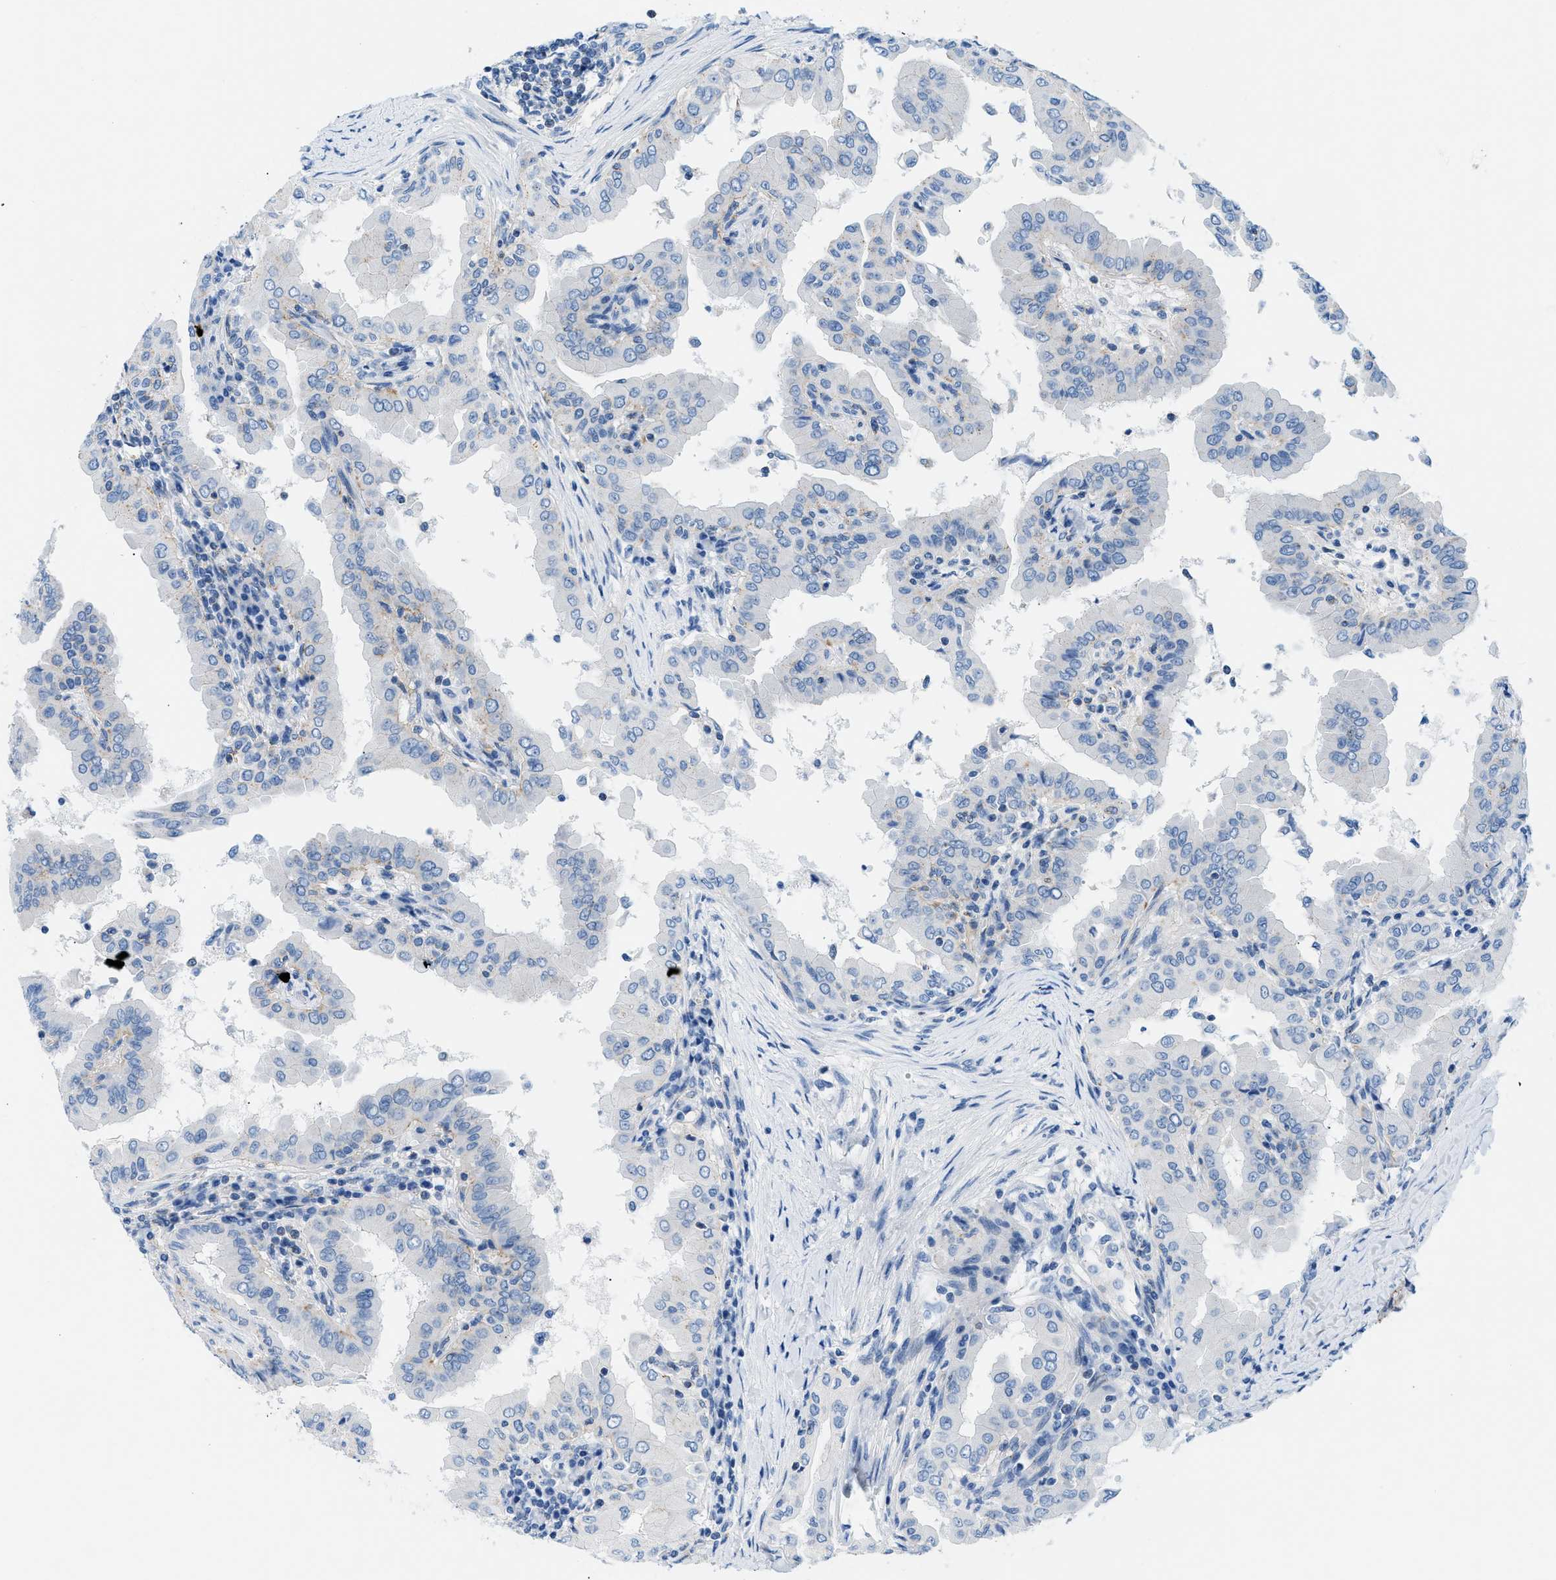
{"staining": {"intensity": "negative", "quantity": "none", "location": "none"}, "tissue": "thyroid cancer", "cell_type": "Tumor cells", "image_type": "cancer", "snomed": [{"axis": "morphology", "description": "Papillary adenocarcinoma, NOS"}, {"axis": "topography", "description": "Thyroid gland"}], "caption": "Immunohistochemistry (IHC) of human thyroid cancer (papillary adenocarcinoma) exhibits no positivity in tumor cells. The staining was performed using DAB (3,3'-diaminobenzidine) to visualize the protein expression in brown, while the nuclei were stained in blue with hematoxylin (Magnification: 20x).", "gene": "FDCSP", "patient": {"sex": "male", "age": 33}}